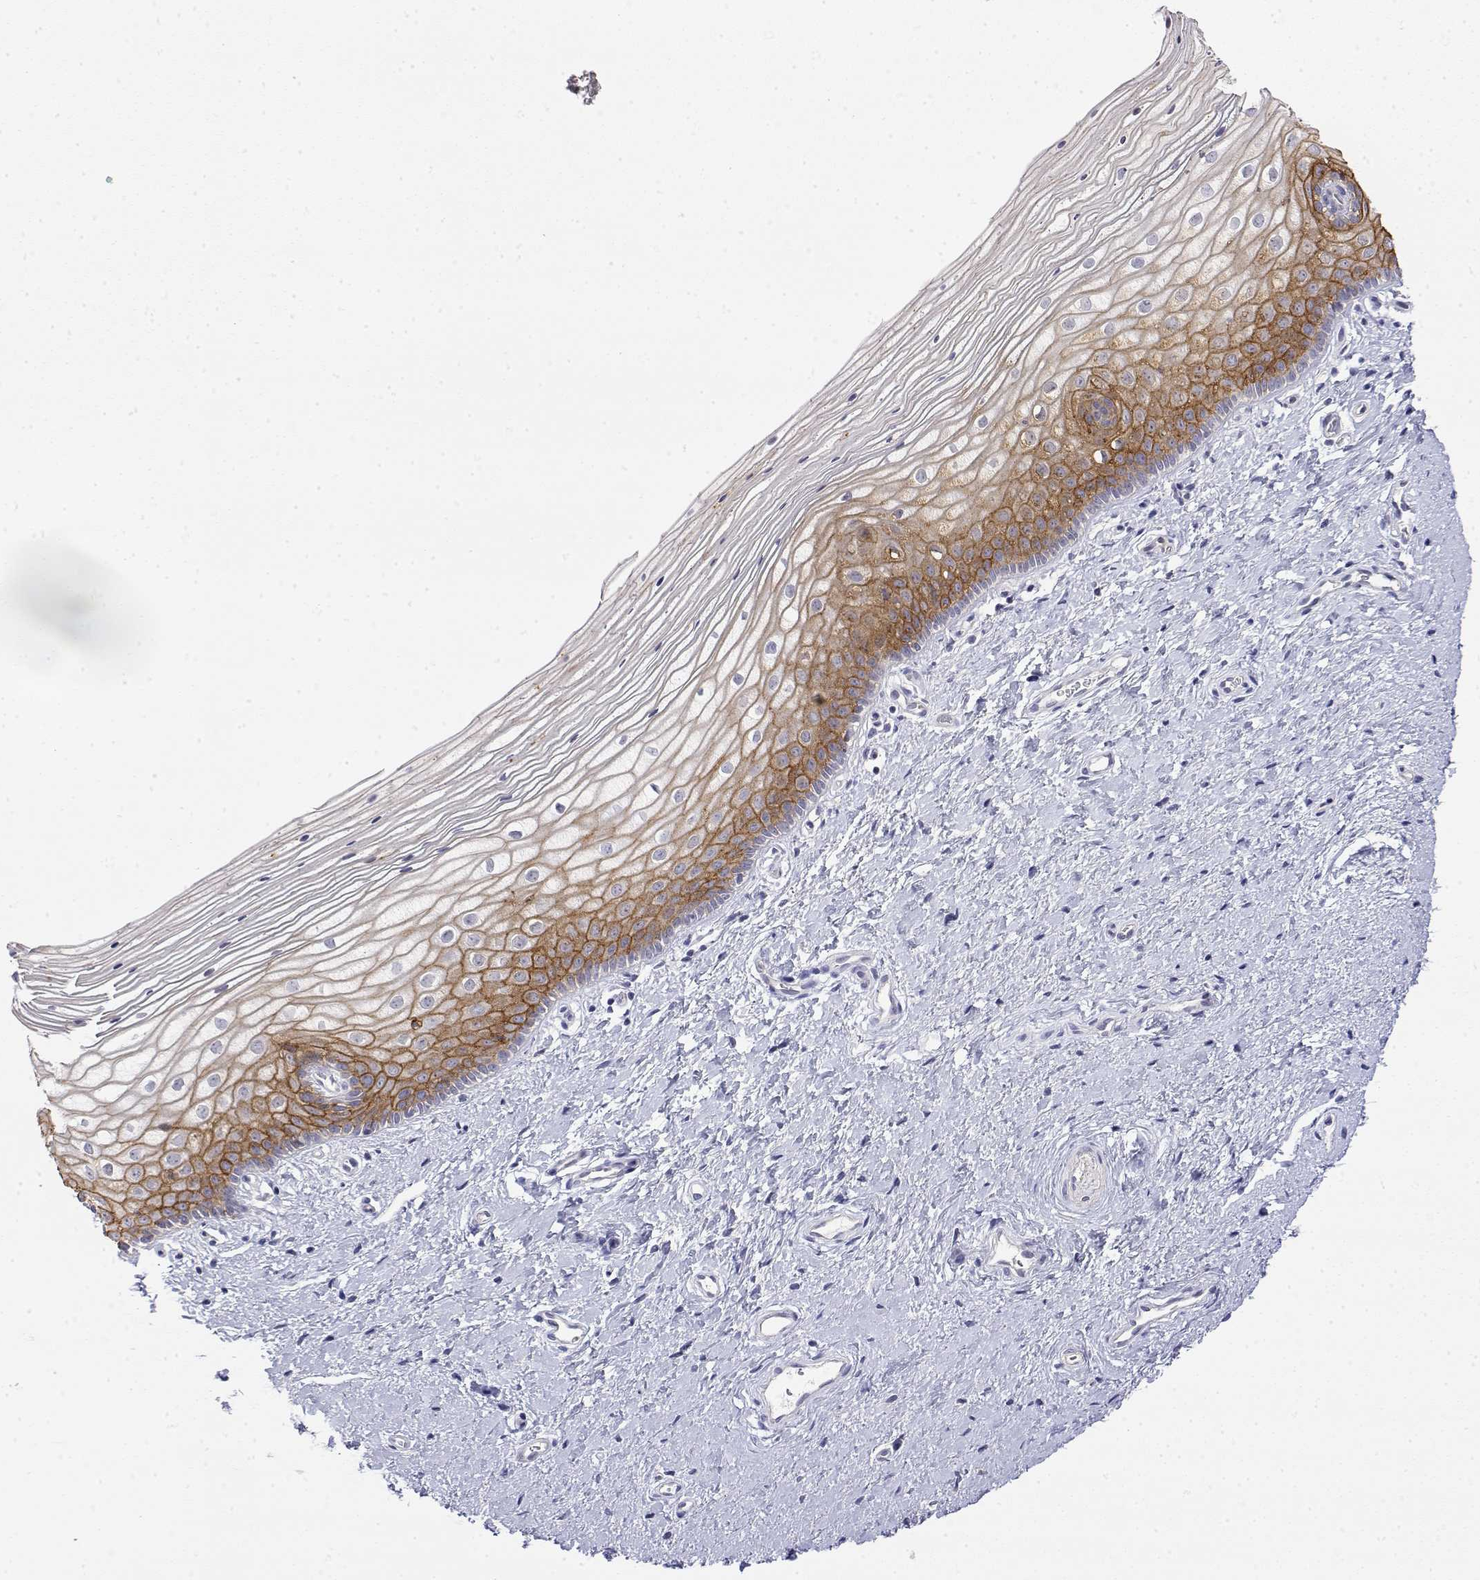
{"staining": {"intensity": "strong", "quantity": "25%-75%", "location": "cytoplasmic/membranous"}, "tissue": "vagina", "cell_type": "Squamous epithelial cells", "image_type": "normal", "snomed": [{"axis": "morphology", "description": "Normal tissue, NOS"}, {"axis": "topography", "description": "Vagina"}], "caption": "IHC micrograph of unremarkable vagina: vagina stained using IHC reveals high levels of strong protein expression localized specifically in the cytoplasmic/membranous of squamous epithelial cells, appearing as a cytoplasmic/membranous brown color.", "gene": "LY6D", "patient": {"sex": "female", "age": 39}}